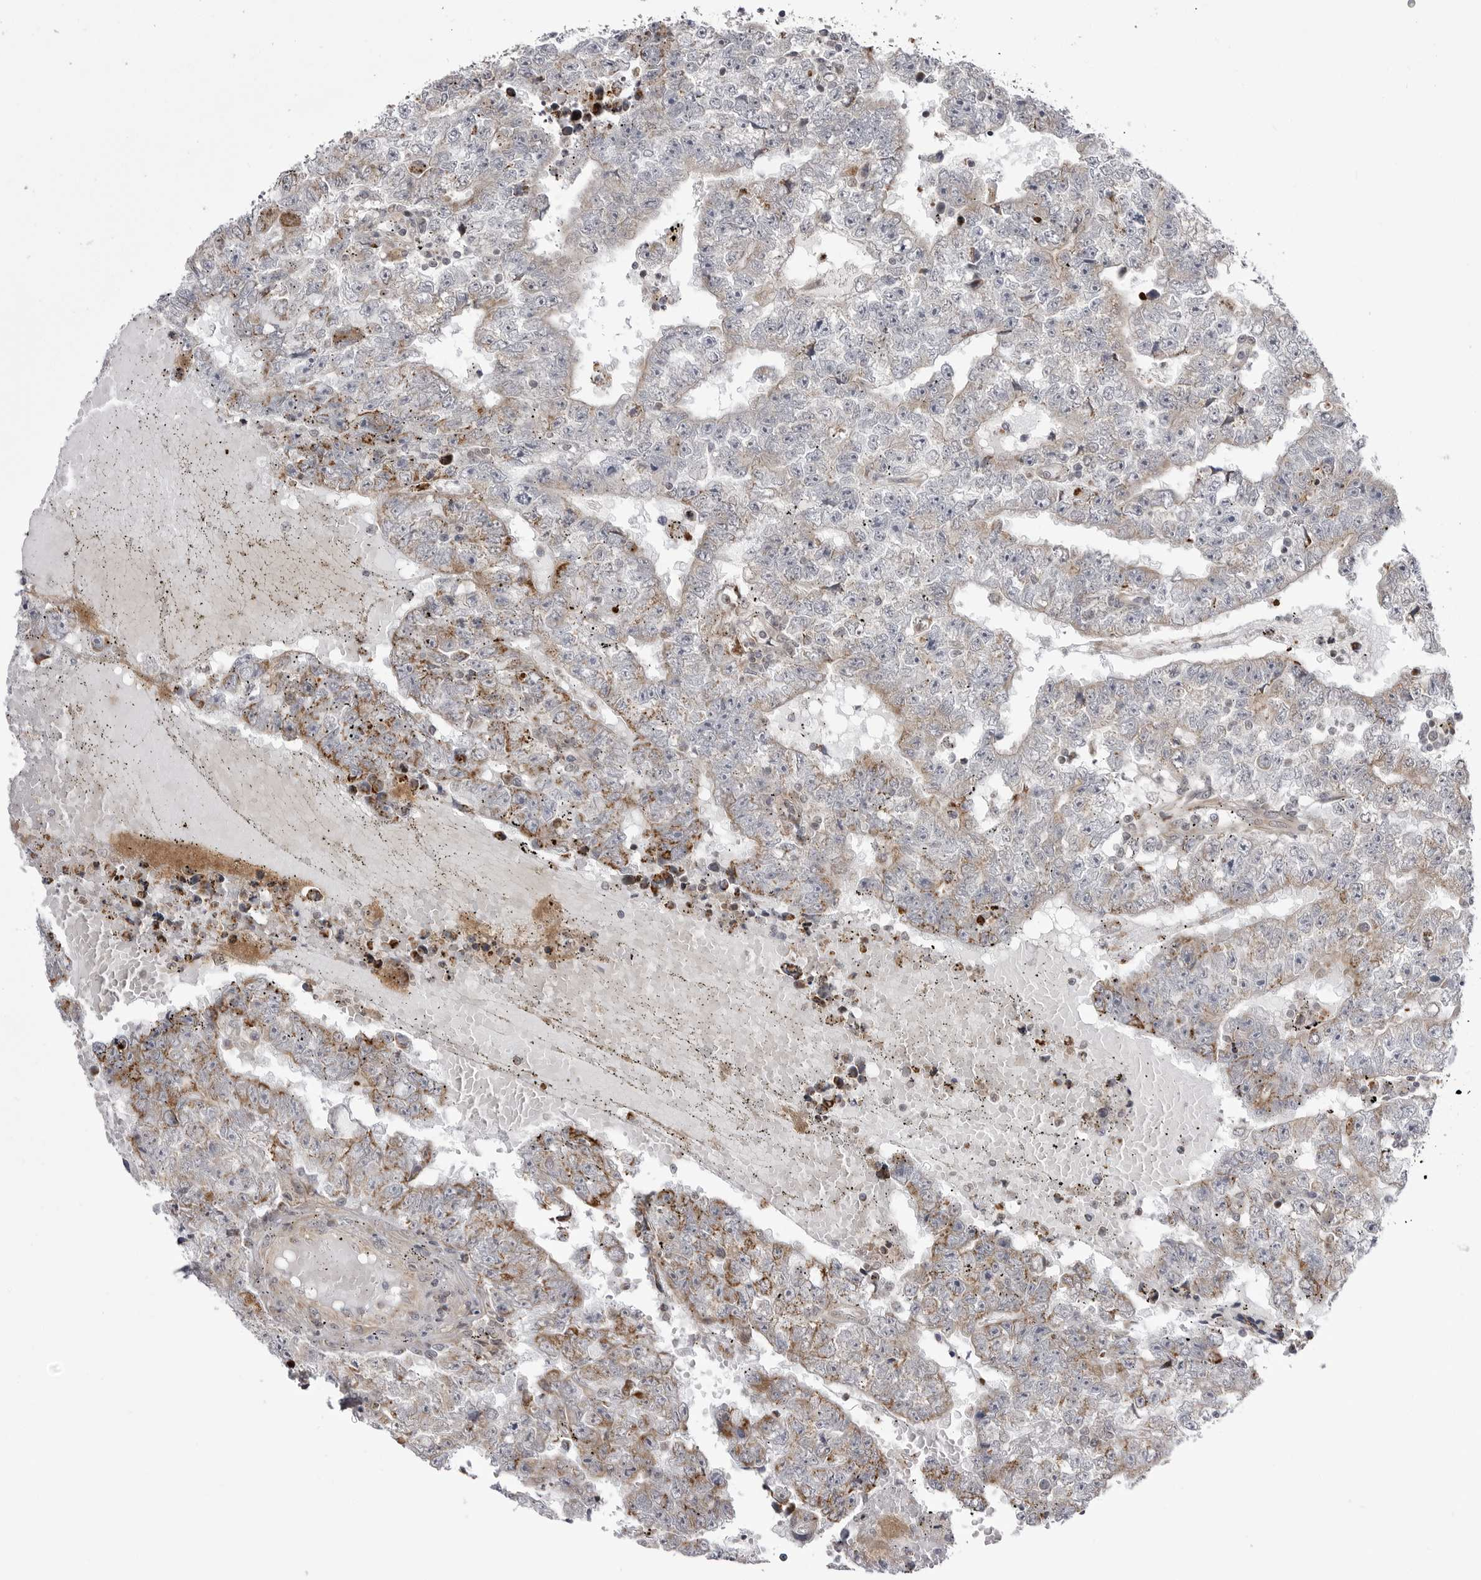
{"staining": {"intensity": "weak", "quantity": "<25%", "location": "cytoplasmic/membranous"}, "tissue": "testis cancer", "cell_type": "Tumor cells", "image_type": "cancer", "snomed": [{"axis": "morphology", "description": "Carcinoma, Embryonal, NOS"}, {"axis": "topography", "description": "Testis"}], "caption": "IHC of human testis embryonal carcinoma displays no staining in tumor cells.", "gene": "CCDC18", "patient": {"sex": "male", "age": 25}}